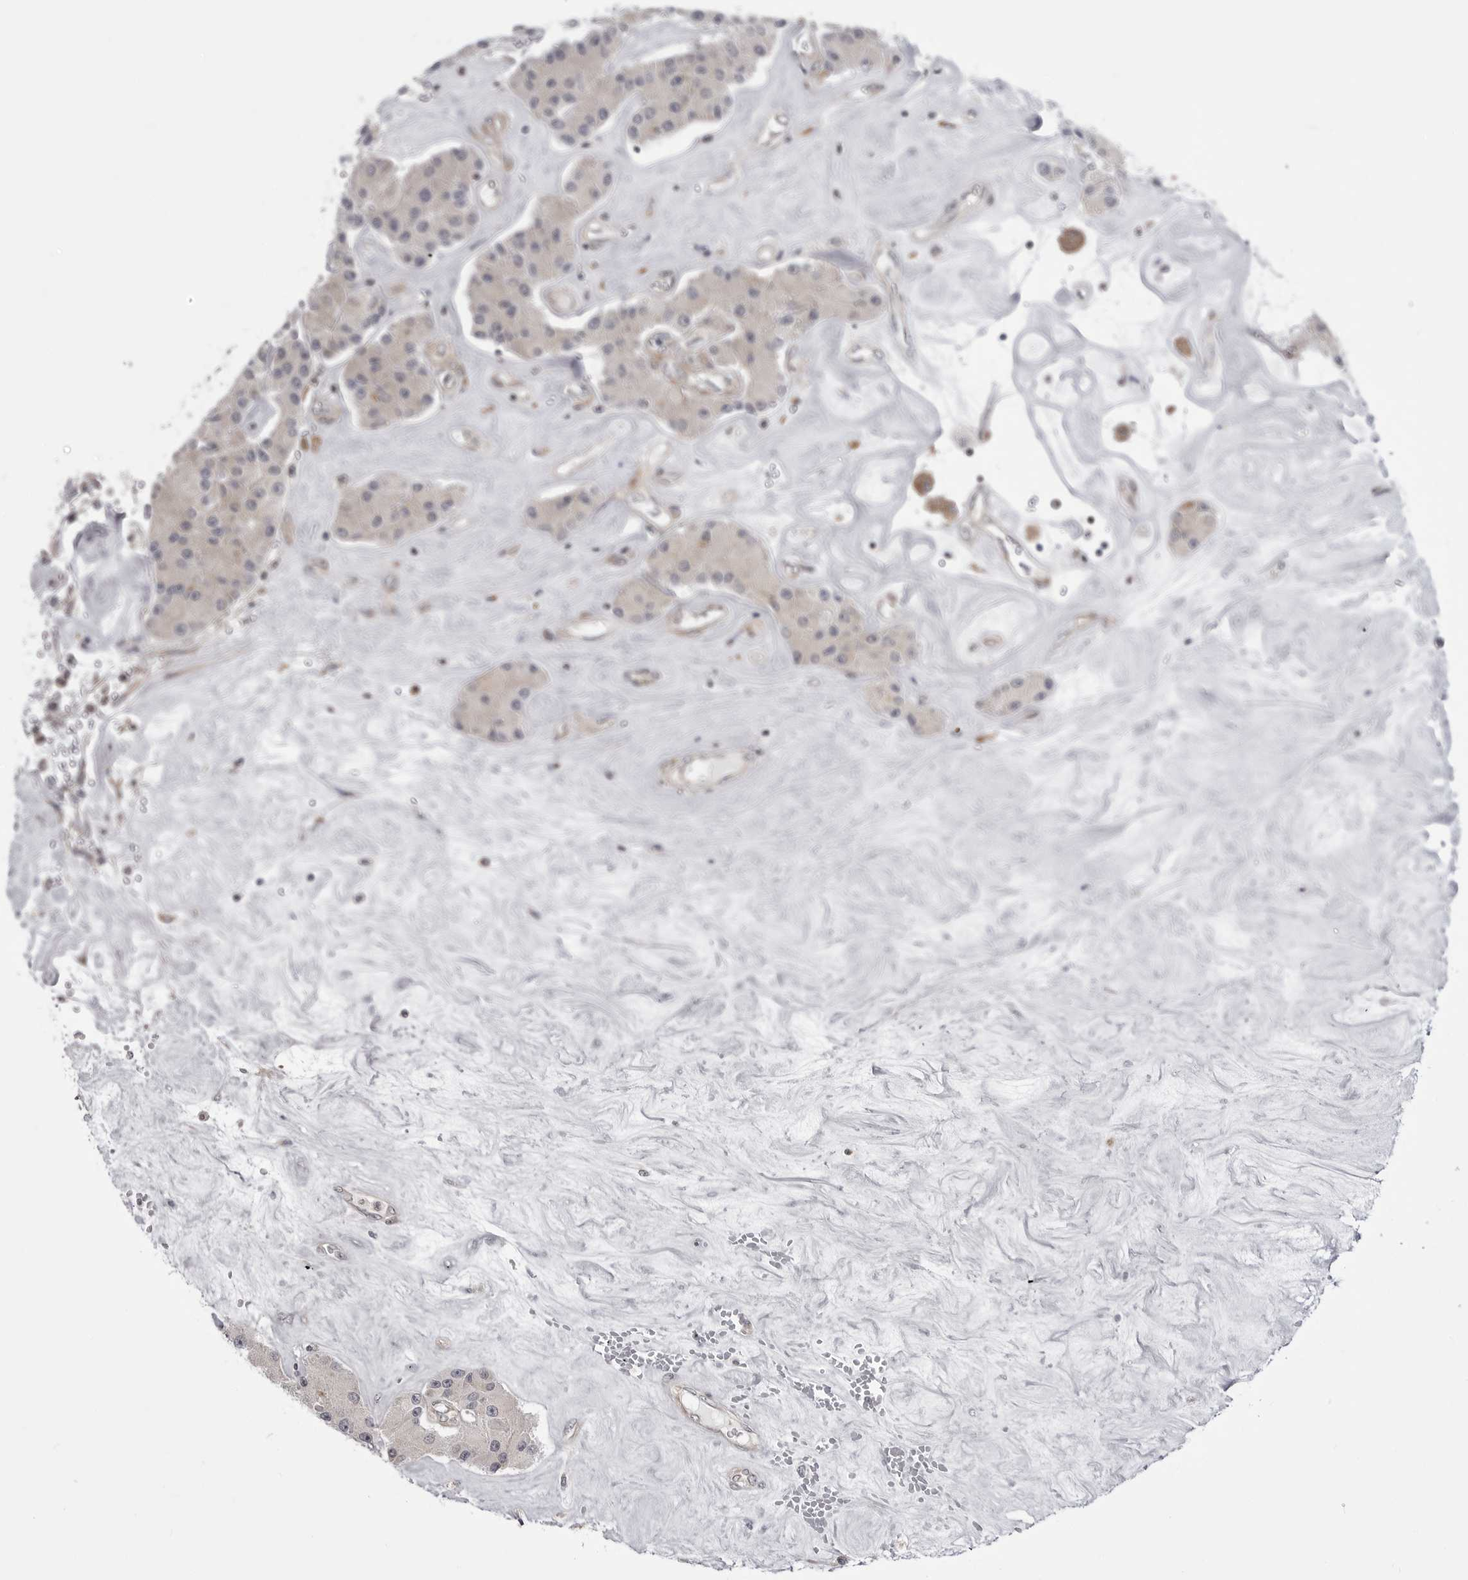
{"staining": {"intensity": "negative", "quantity": "none", "location": "none"}, "tissue": "carcinoid", "cell_type": "Tumor cells", "image_type": "cancer", "snomed": [{"axis": "morphology", "description": "Carcinoid, malignant, NOS"}, {"axis": "topography", "description": "Pancreas"}], "caption": "Carcinoid stained for a protein using immunohistochemistry (IHC) displays no expression tumor cells.", "gene": "CCDC18", "patient": {"sex": "male", "age": 41}}